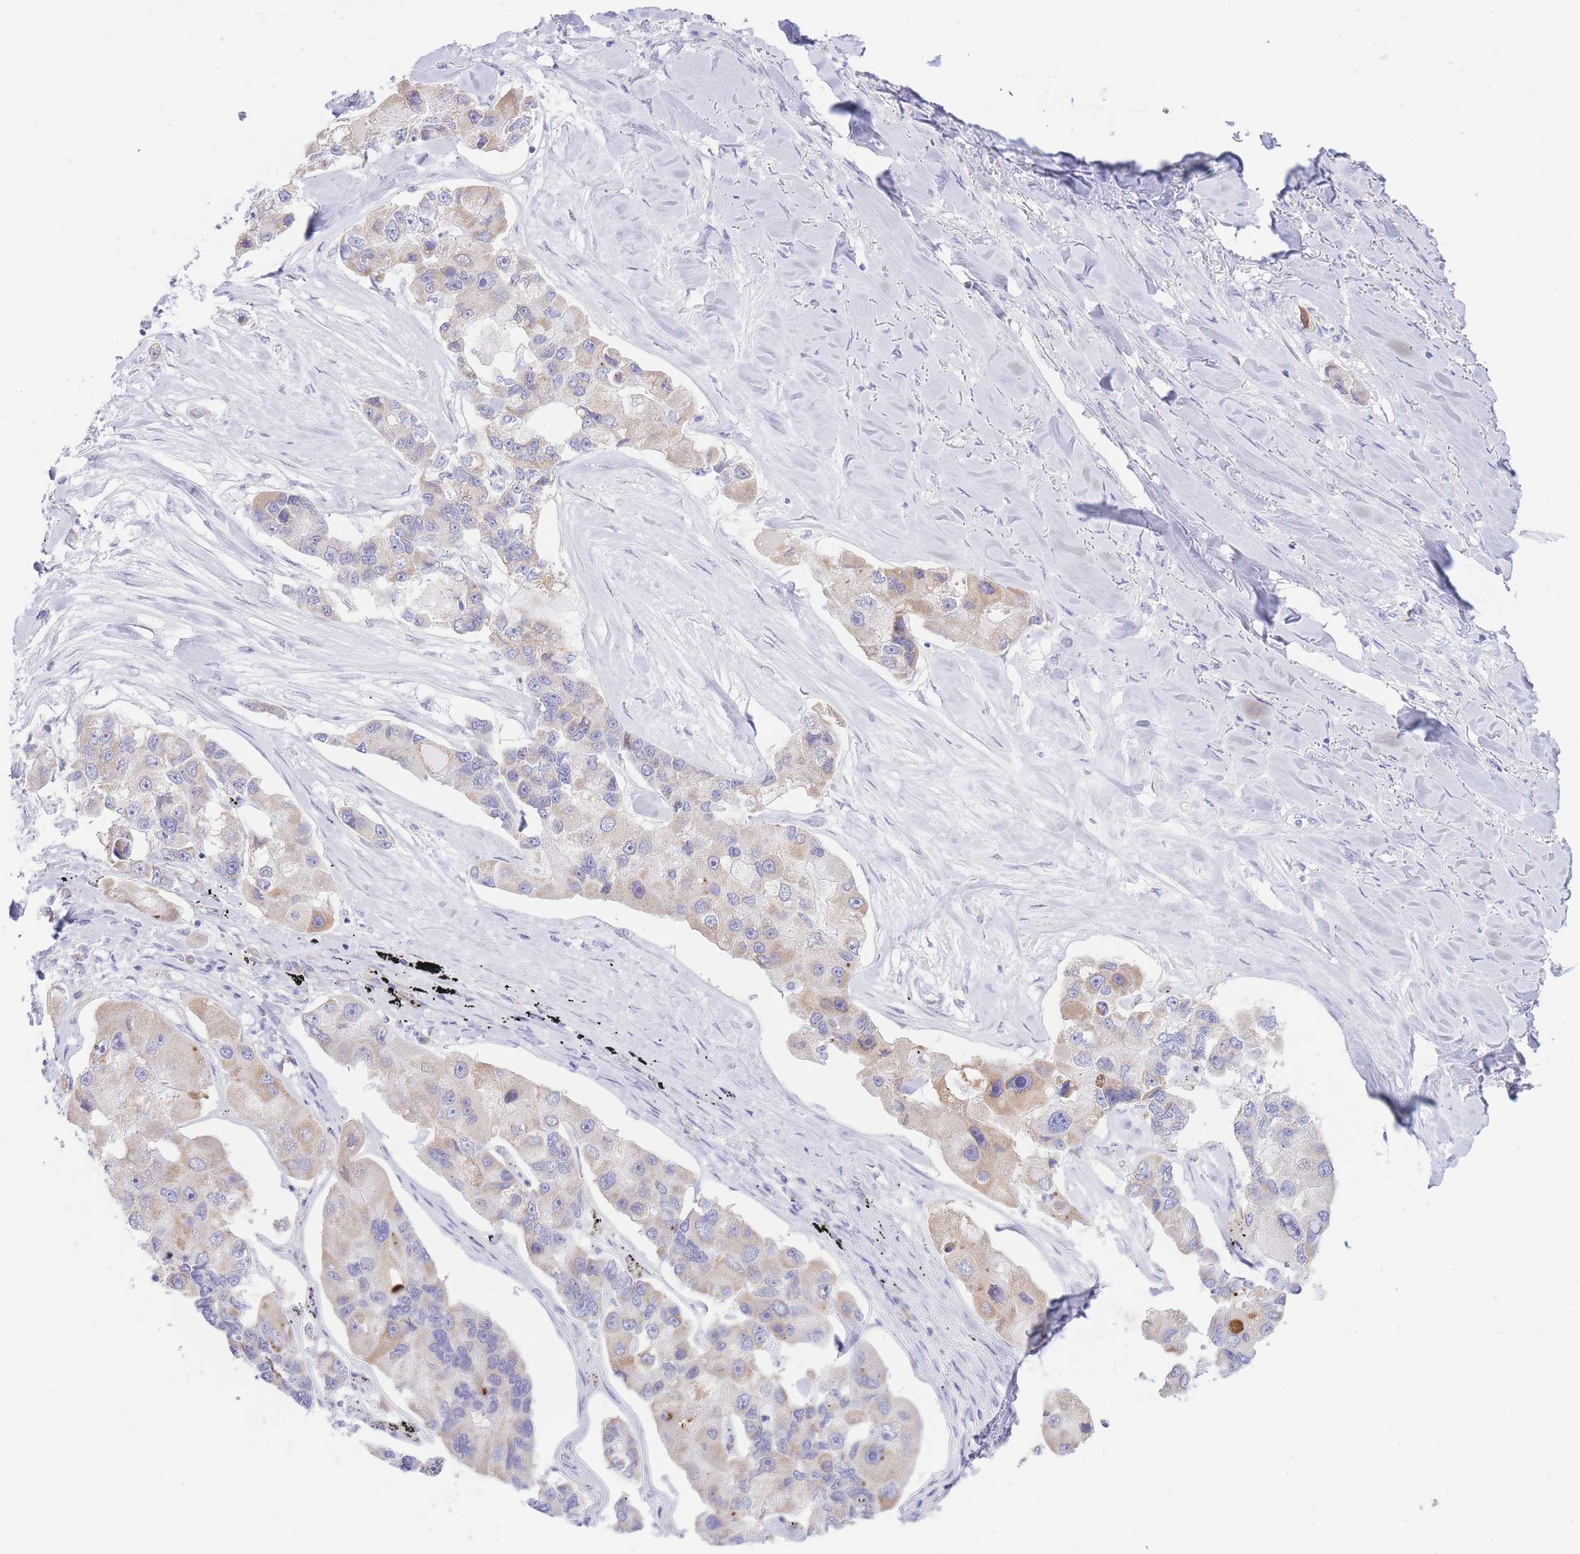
{"staining": {"intensity": "moderate", "quantity": "<25%", "location": "cytoplasmic/membranous"}, "tissue": "lung cancer", "cell_type": "Tumor cells", "image_type": "cancer", "snomed": [{"axis": "morphology", "description": "Adenocarcinoma, NOS"}, {"axis": "topography", "description": "Lung"}], "caption": "This histopathology image exhibits lung adenocarcinoma stained with immunohistochemistry to label a protein in brown. The cytoplasmic/membranous of tumor cells show moderate positivity for the protein. Nuclei are counter-stained blue.", "gene": "NANP", "patient": {"sex": "female", "age": 54}}